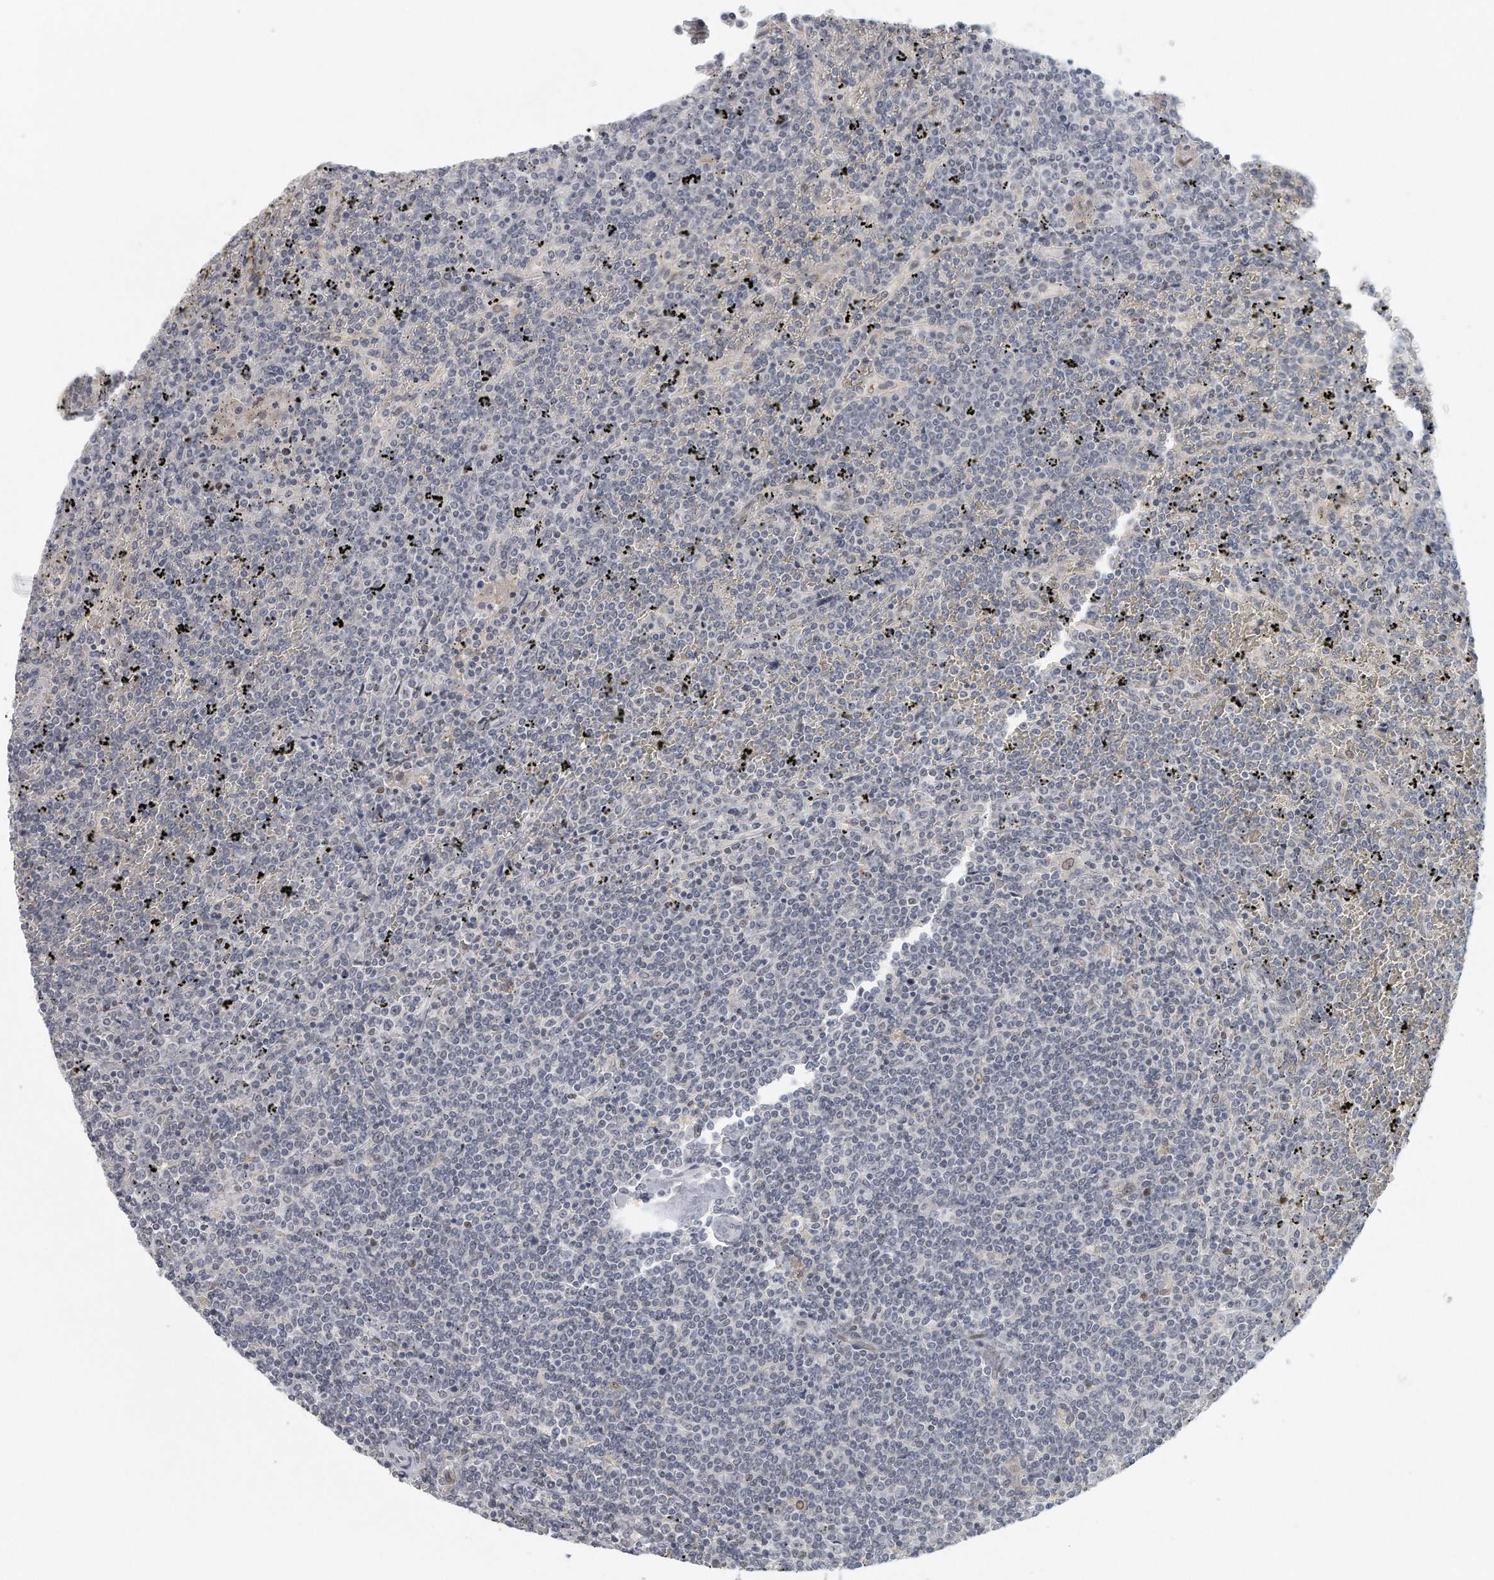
{"staining": {"intensity": "negative", "quantity": "none", "location": "none"}, "tissue": "lymphoma", "cell_type": "Tumor cells", "image_type": "cancer", "snomed": [{"axis": "morphology", "description": "Malignant lymphoma, non-Hodgkin's type, Low grade"}, {"axis": "topography", "description": "Spleen"}], "caption": "The immunohistochemistry (IHC) histopathology image has no significant expression in tumor cells of malignant lymphoma, non-Hodgkin's type (low-grade) tissue. (DAB immunohistochemistry, high magnification).", "gene": "DDX43", "patient": {"sex": "female", "age": 19}}